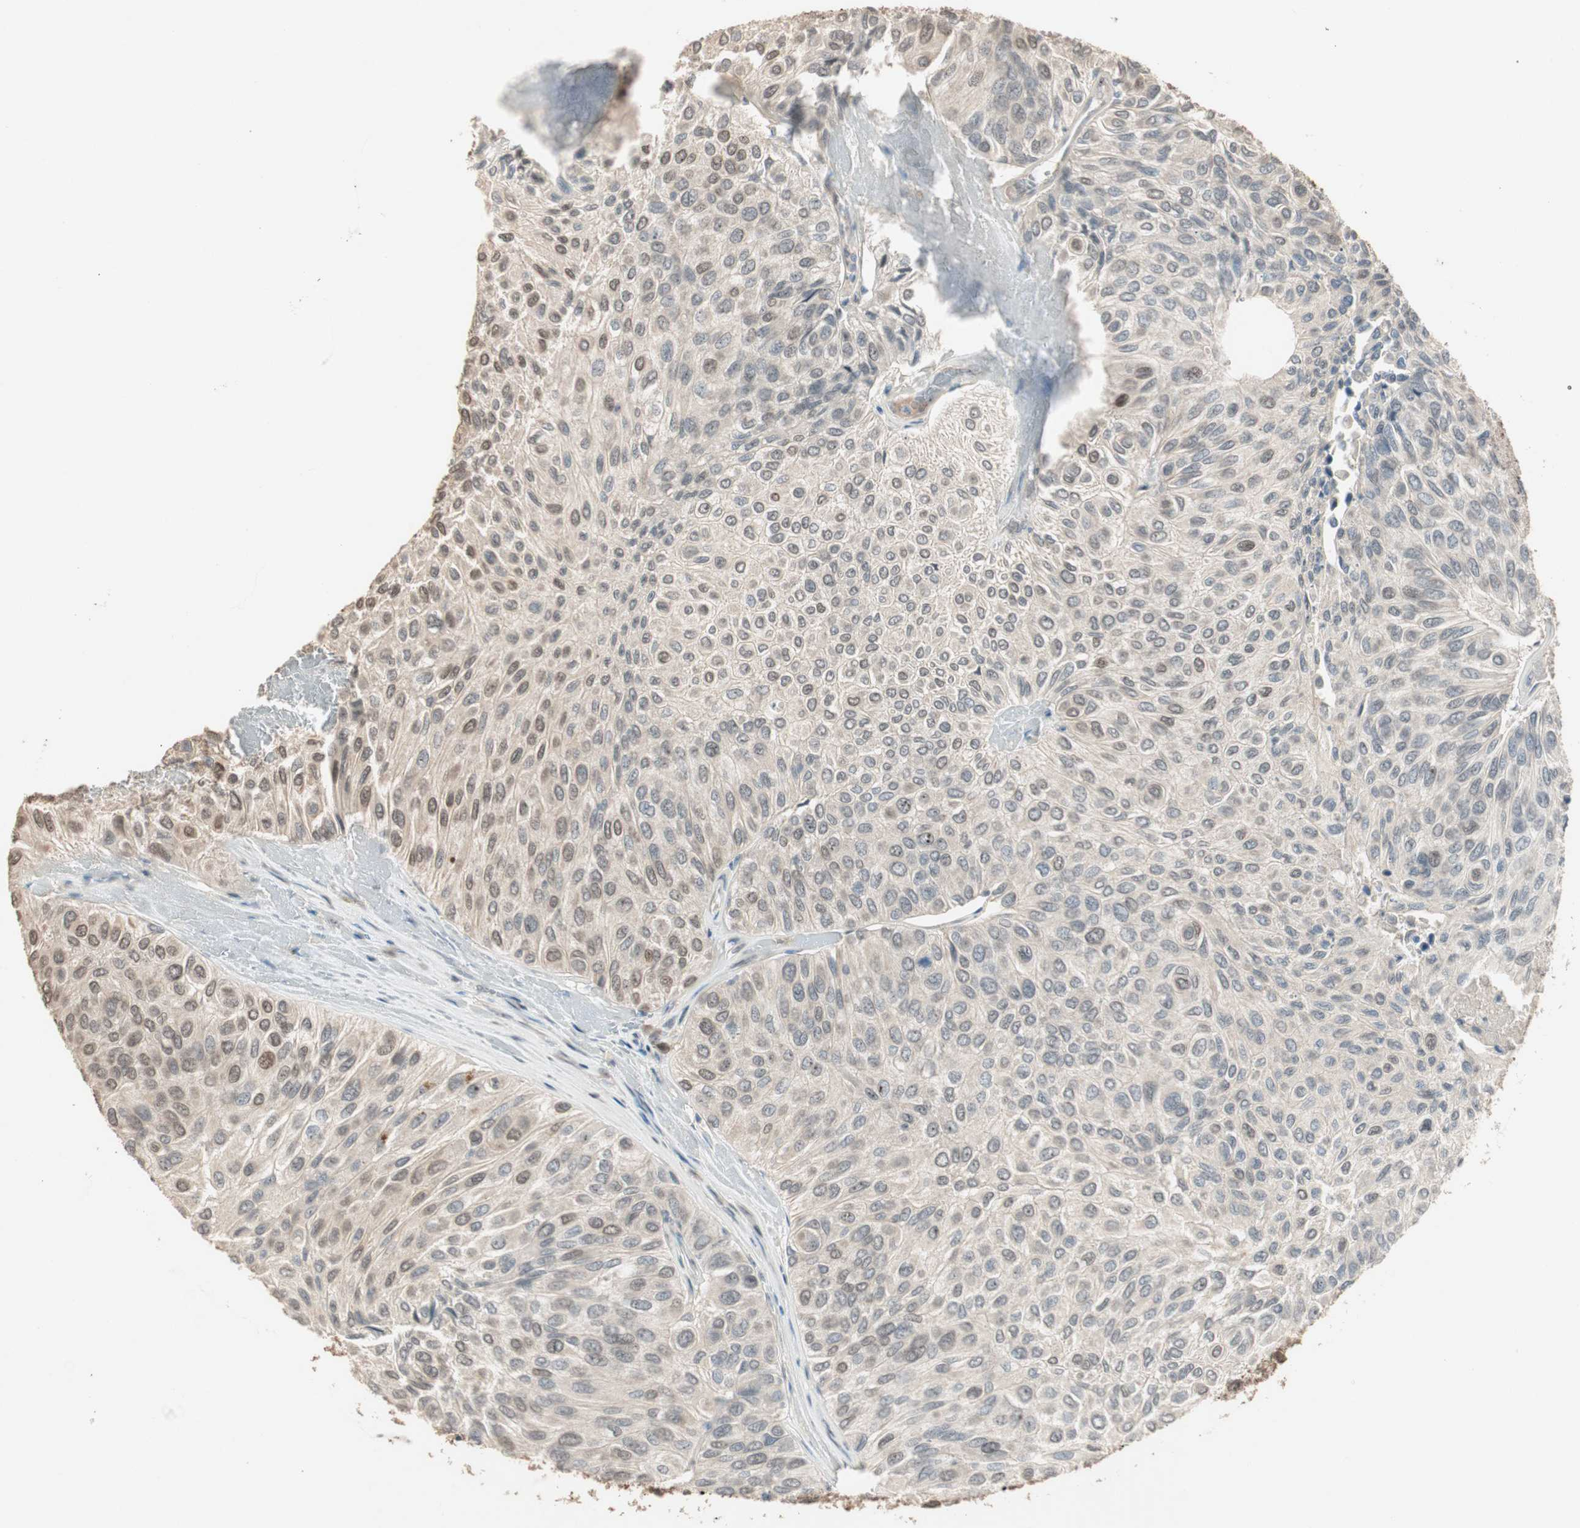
{"staining": {"intensity": "moderate", "quantity": "25%-75%", "location": "cytoplasmic/membranous,nuclear"}, "tissue": "urothelial cancer", "cell_type": "Tumor cells", "image_type": "cancer", "snomed": [{"axis": "morphology", "description": "Urothelial carcinoma, High grade"}, {"axis": "topography", "description": "Urinary bladder"}], "caption": "This is an image of immunohistochemistry (IHC) staining of high-grade urothelial carcinoma, which shows moderate staining in the cytoplasmic/membranous and nuclear of tumor cells.", "gene": "ETV4", "patient": {"sex": "male", "age": 66}}